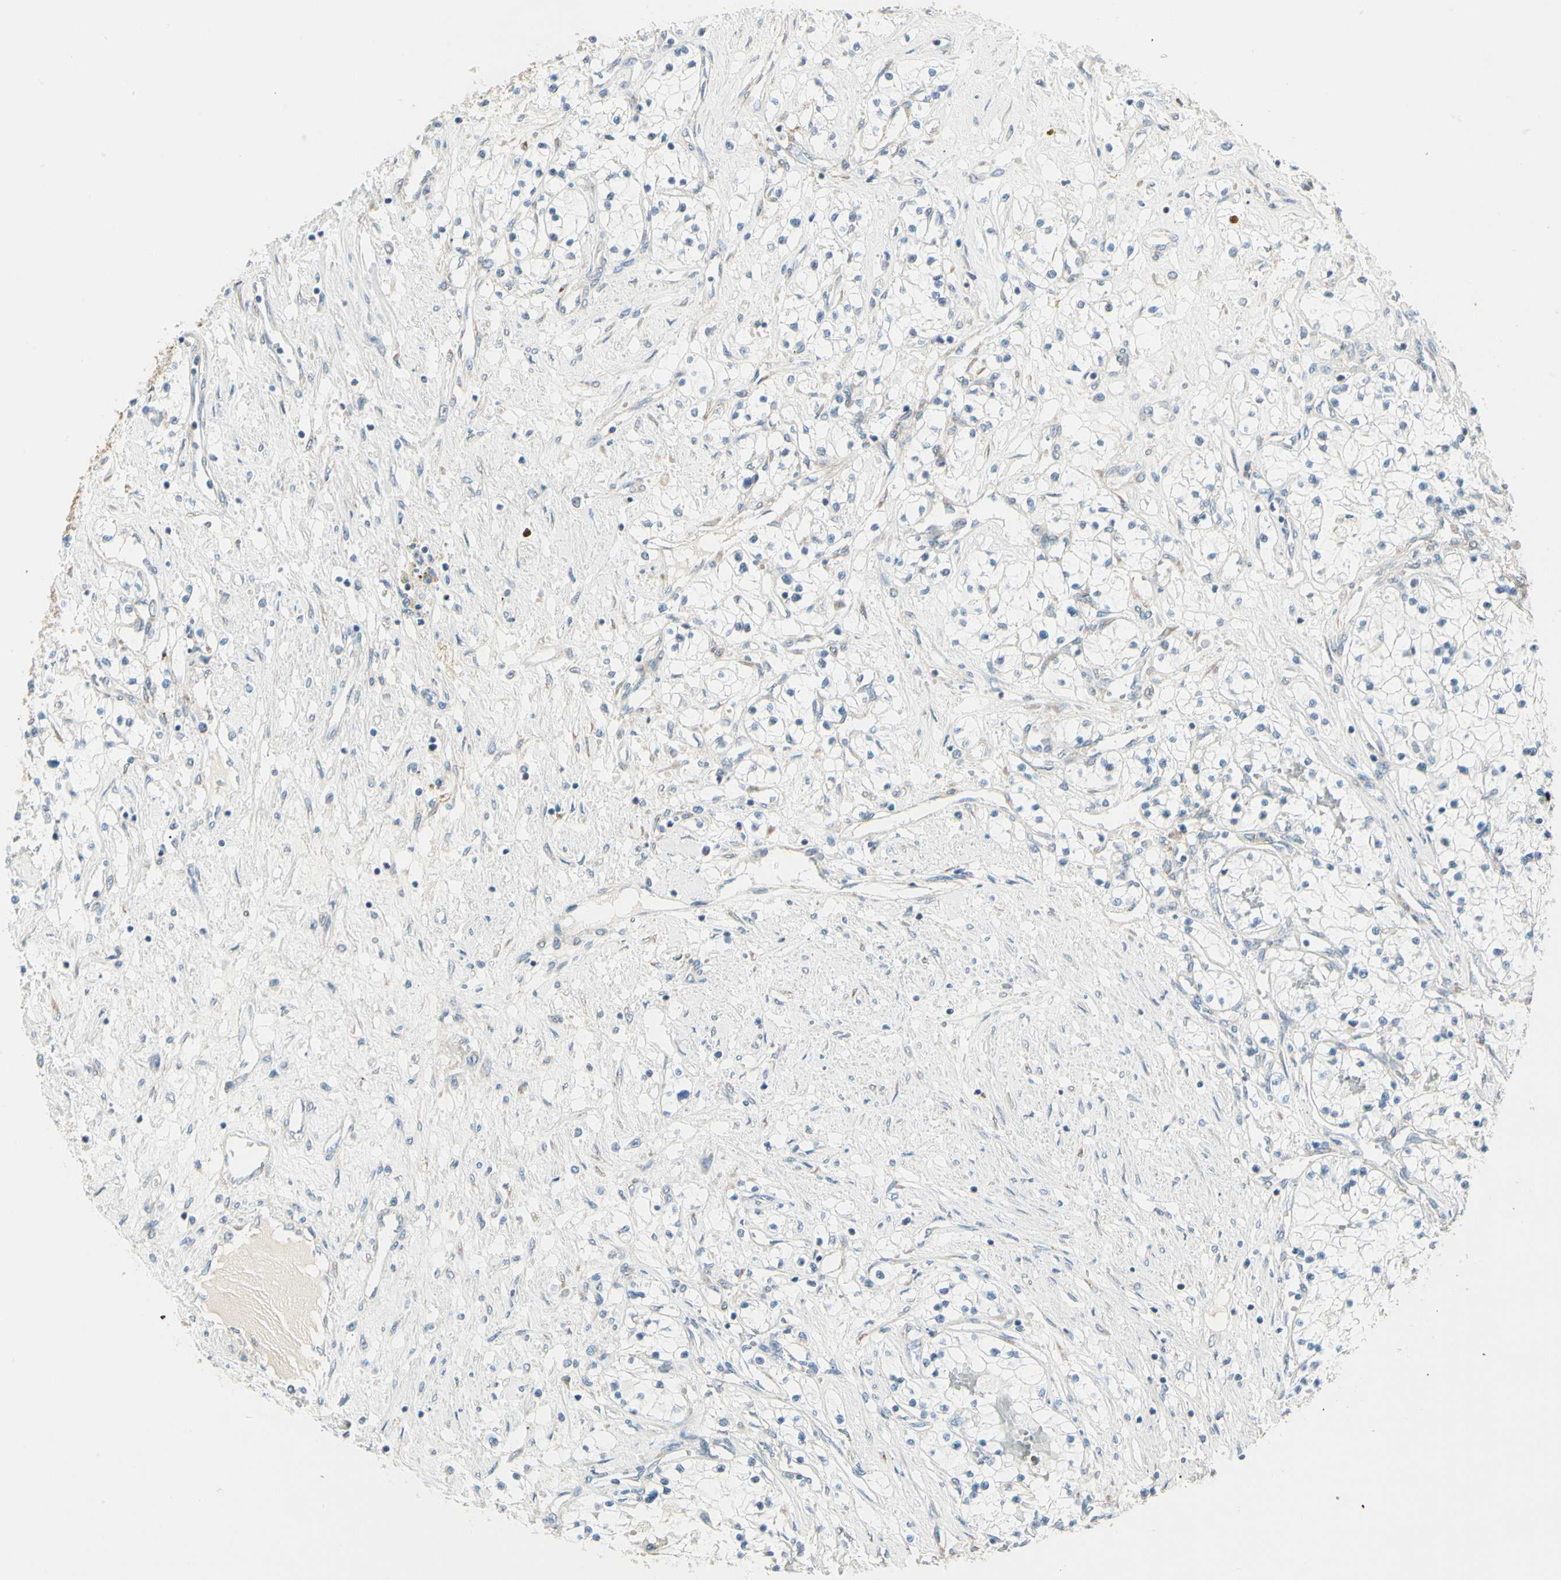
{"staining": {"intensity": "weak", "quantity": "<25%", "location": "cytoplasmic/membranous"}, "tissue": "renal cancer", "cell_type": "Tumor cells", "image_type": "cancer", "snomed": [{"axis": "morphology", "description": "Adenocarcinoma, NOS"}, {"axis": "topography", "description": "Kidney"}], "caption": "There is no significant positivity in tumor cells of adenocarcinoma (renal).", "gene": "DUSP12", "patient": {"sex": "male", "age": 68}}